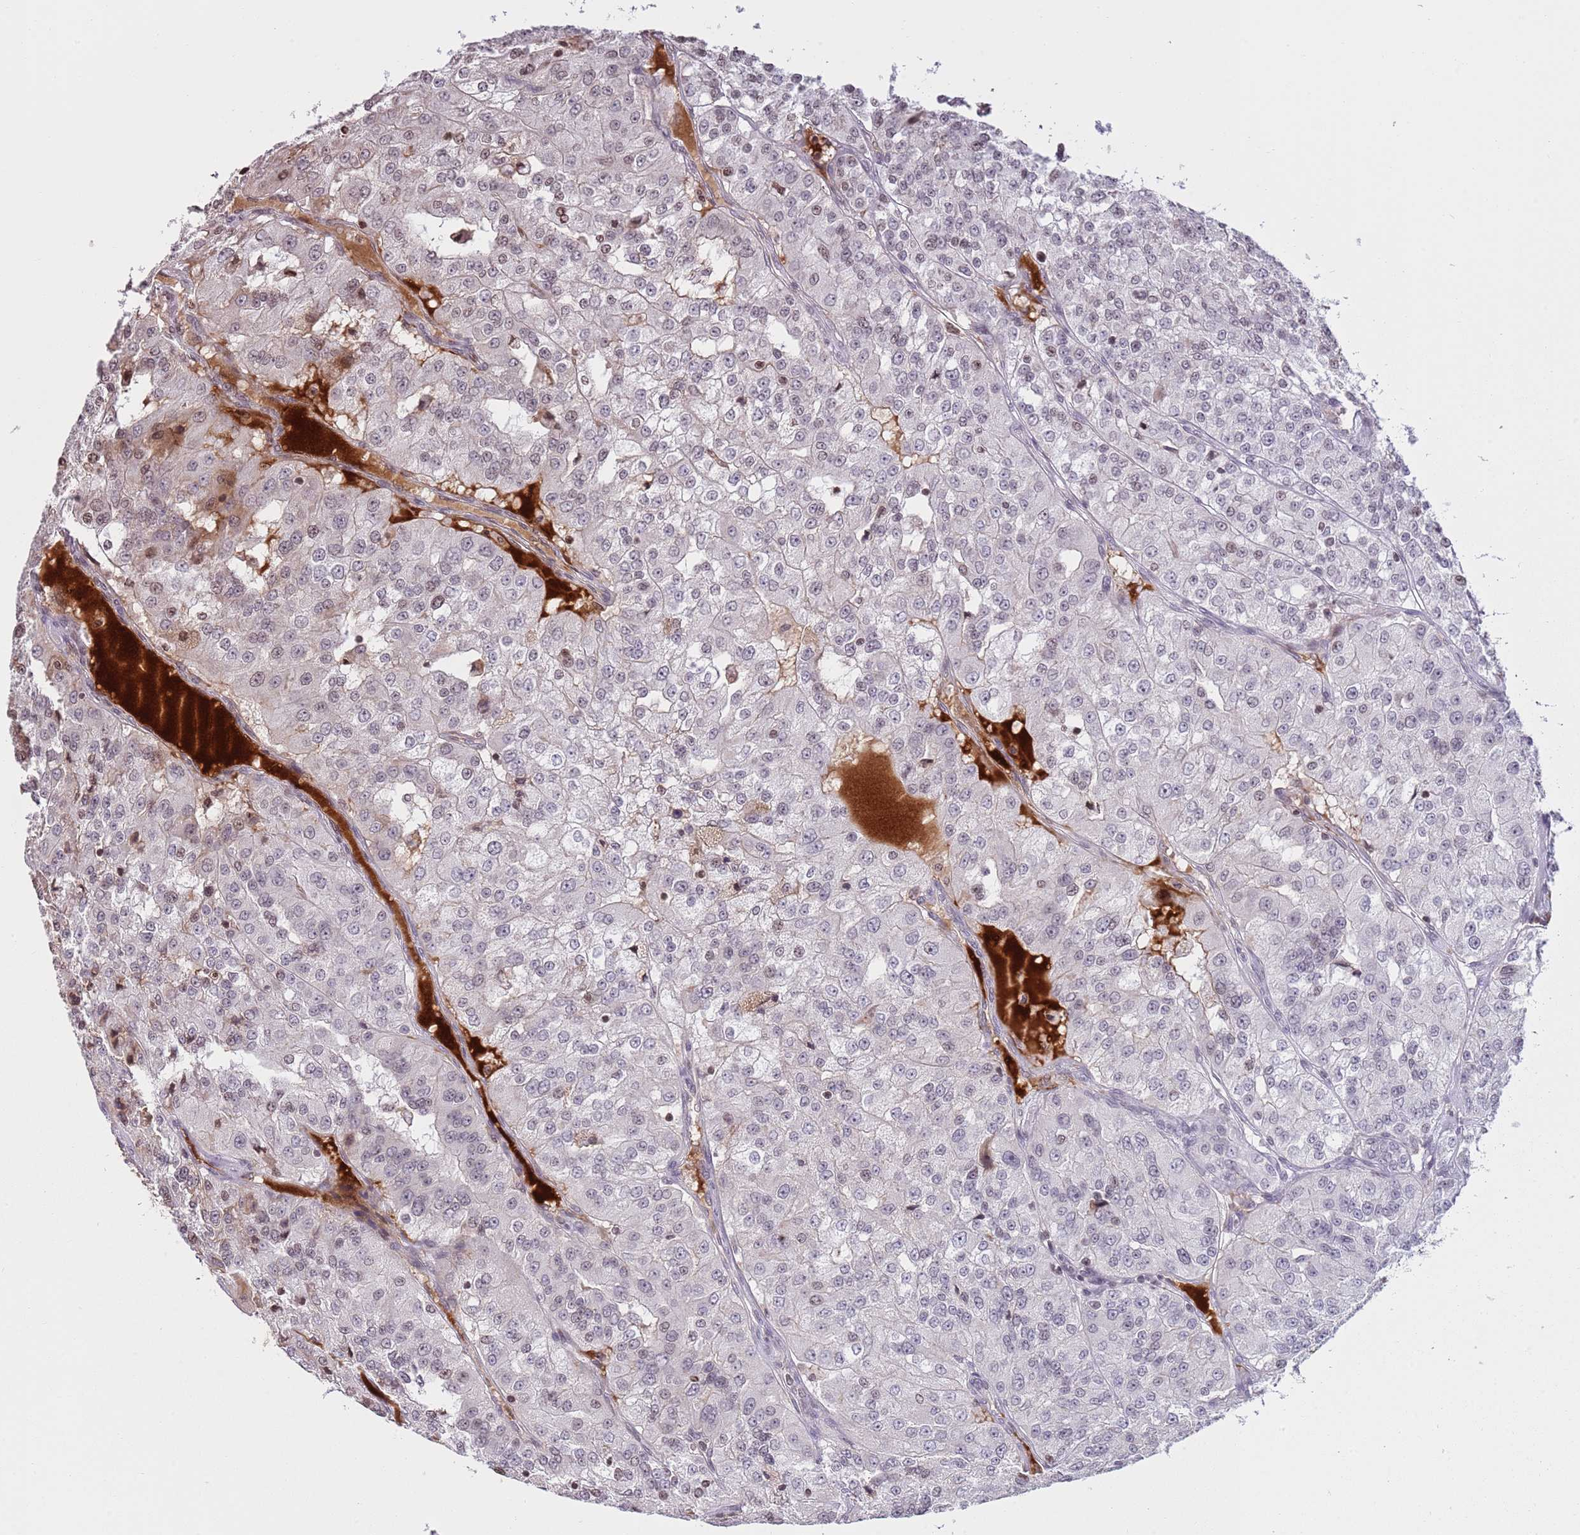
{"staining": {"intensity": "moderate", "quantity": "<25%", "location": "nuclear"}, "tissue": "renal cancer", "cell_type": "Tumor cells", "image_type": "cancer", "snomed": [{"axis": "morphology", "description": "Adenocarcinoma, NOS"}, {"axis": "topography", "description": "Kidney"}], "caption": "Human renal cancer (adenocarcinoma) stained with a protein marker shows moderate staining in tumor cells.", "gene": "KPNA3", "patient": {"sex": "female", "age": 63}}